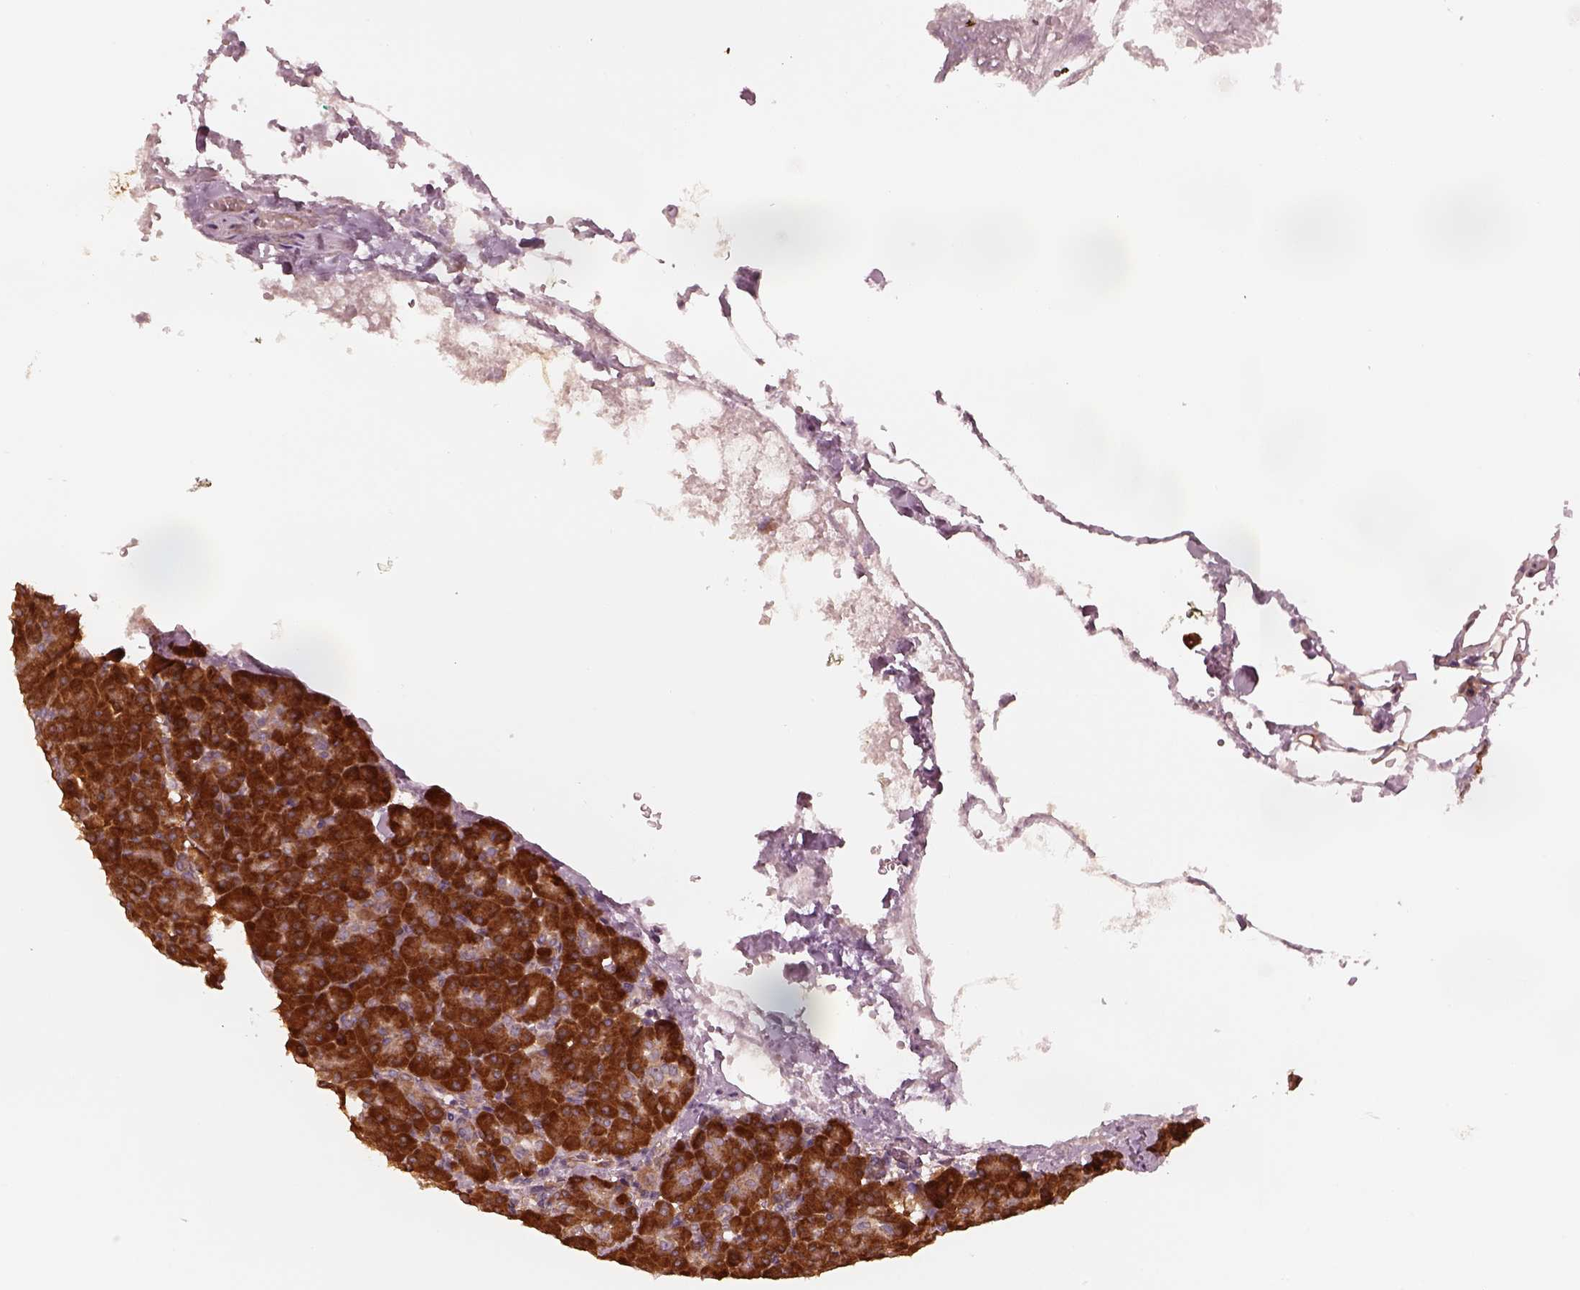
{"staining": {"intensity": "strong", "quantity": ">75%", "location": "cytoplasmic/membranous"}, "tissue": "pancreas", "cell_type": "Exocrine glandular cells", "image_type": "normal", "snomed": [{"axis": "morphology", "description": "Normal tissue, NOS"}, {"axis": "topography", "description": "Pancreas"}], "caption": "Pancreas stained for a protein (brown) shows strong cytoplasmic/membranous positive positivity in about >75% of exocrine glandular cells.", "gene": "RPS5", "patient": {"sex": "female", "age": 74}}